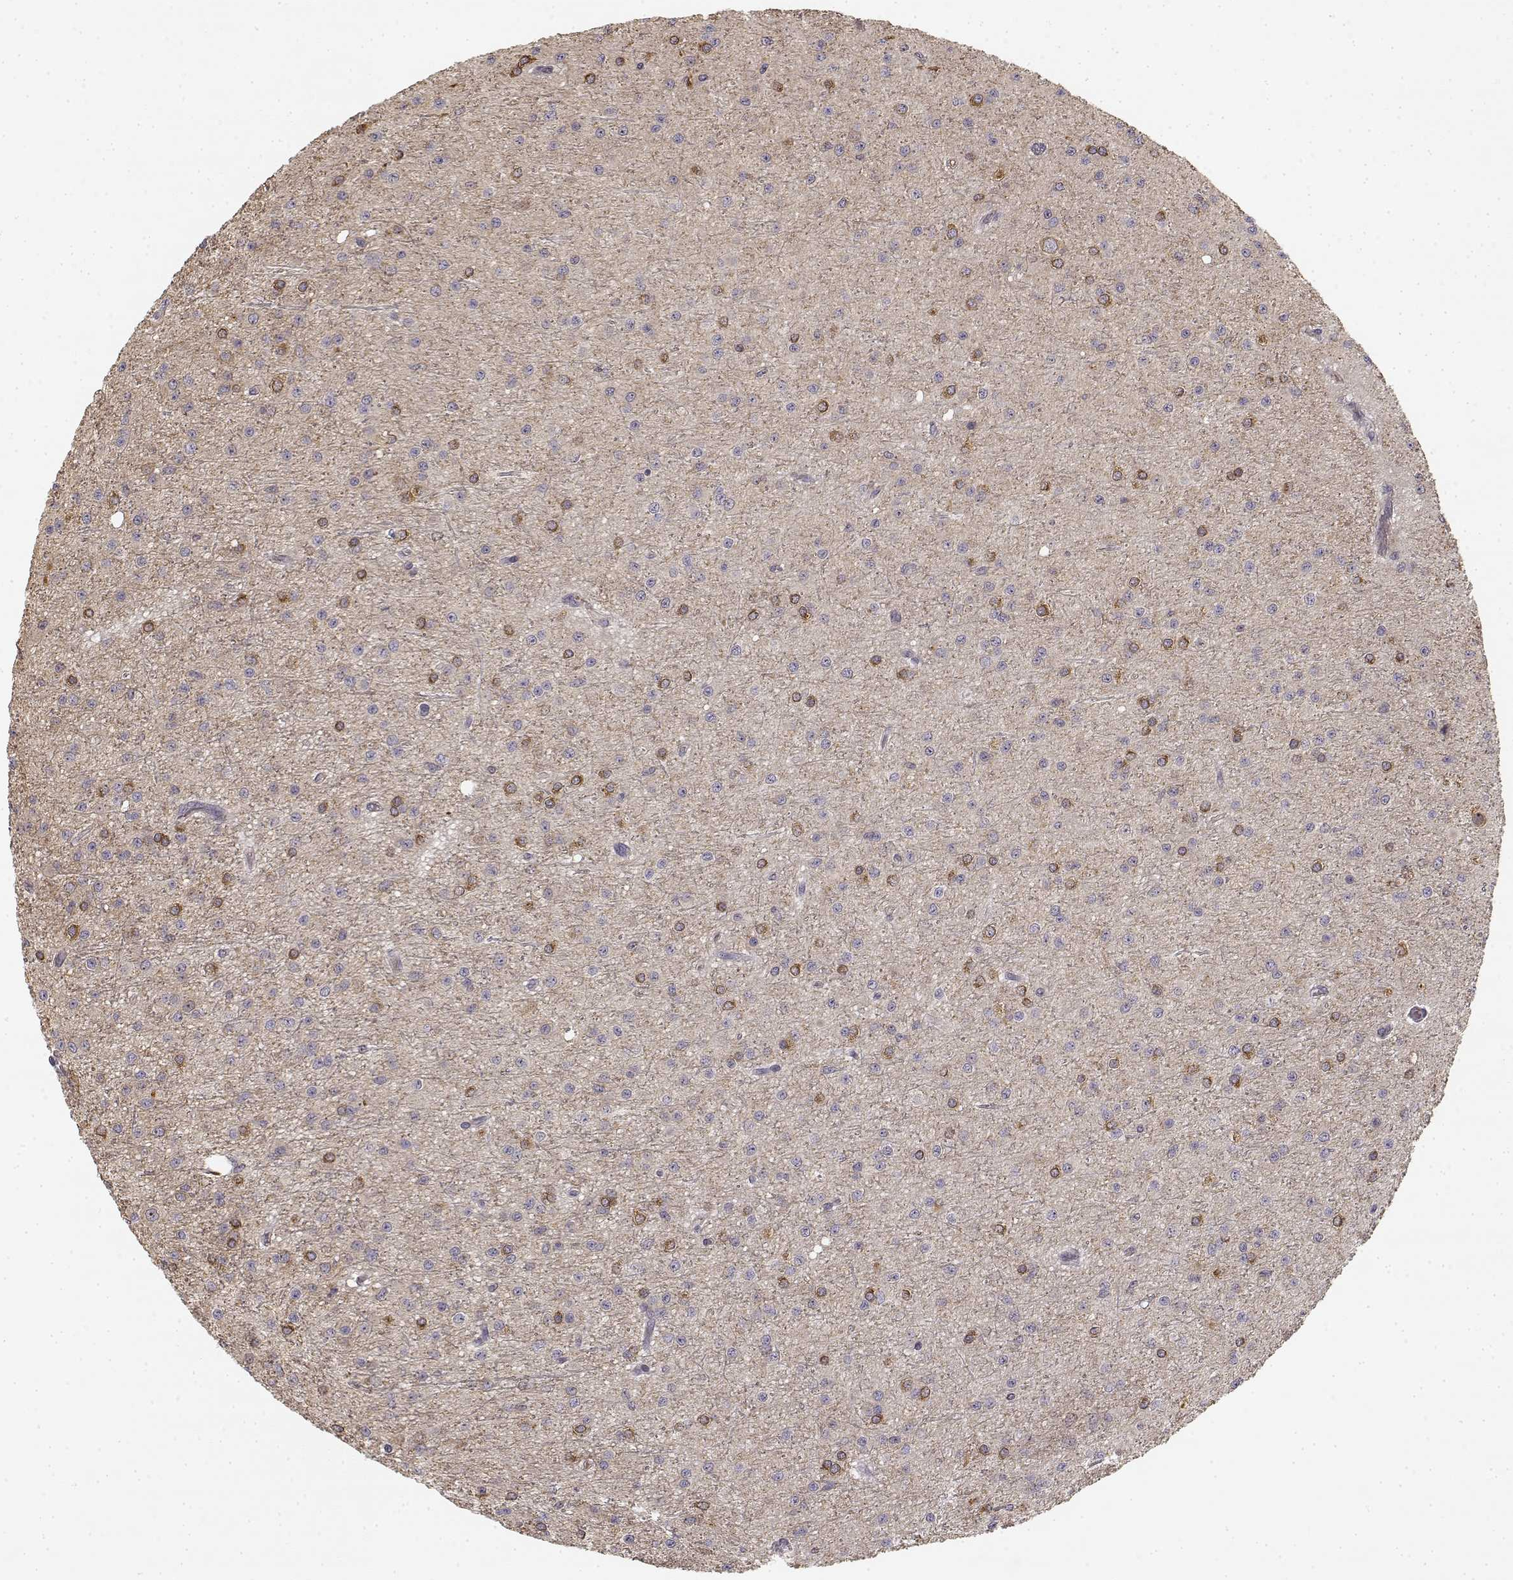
{"staining": {"intensity": "moderate", "quantity": "25%-75%", "location": "cytoplasmic/membranous"}, "tissue": "glioma", "cell_type": "Tumor cells", "image_type": "cancer", "snomed": [{"axis": "morphology", "description": "Glioma, malignant, Low grade"}, {"axis": "topography", "description": "Brain"}], "caption": "Malignant glioma (low-grade) stained with immunohistochemistry (IHC) displays moderate cytoplasmic/membranous expression in approximately 25%-75% of tumor cells.", "gene": "MED12L", "patient": {"sex": "male", "age": 27}}